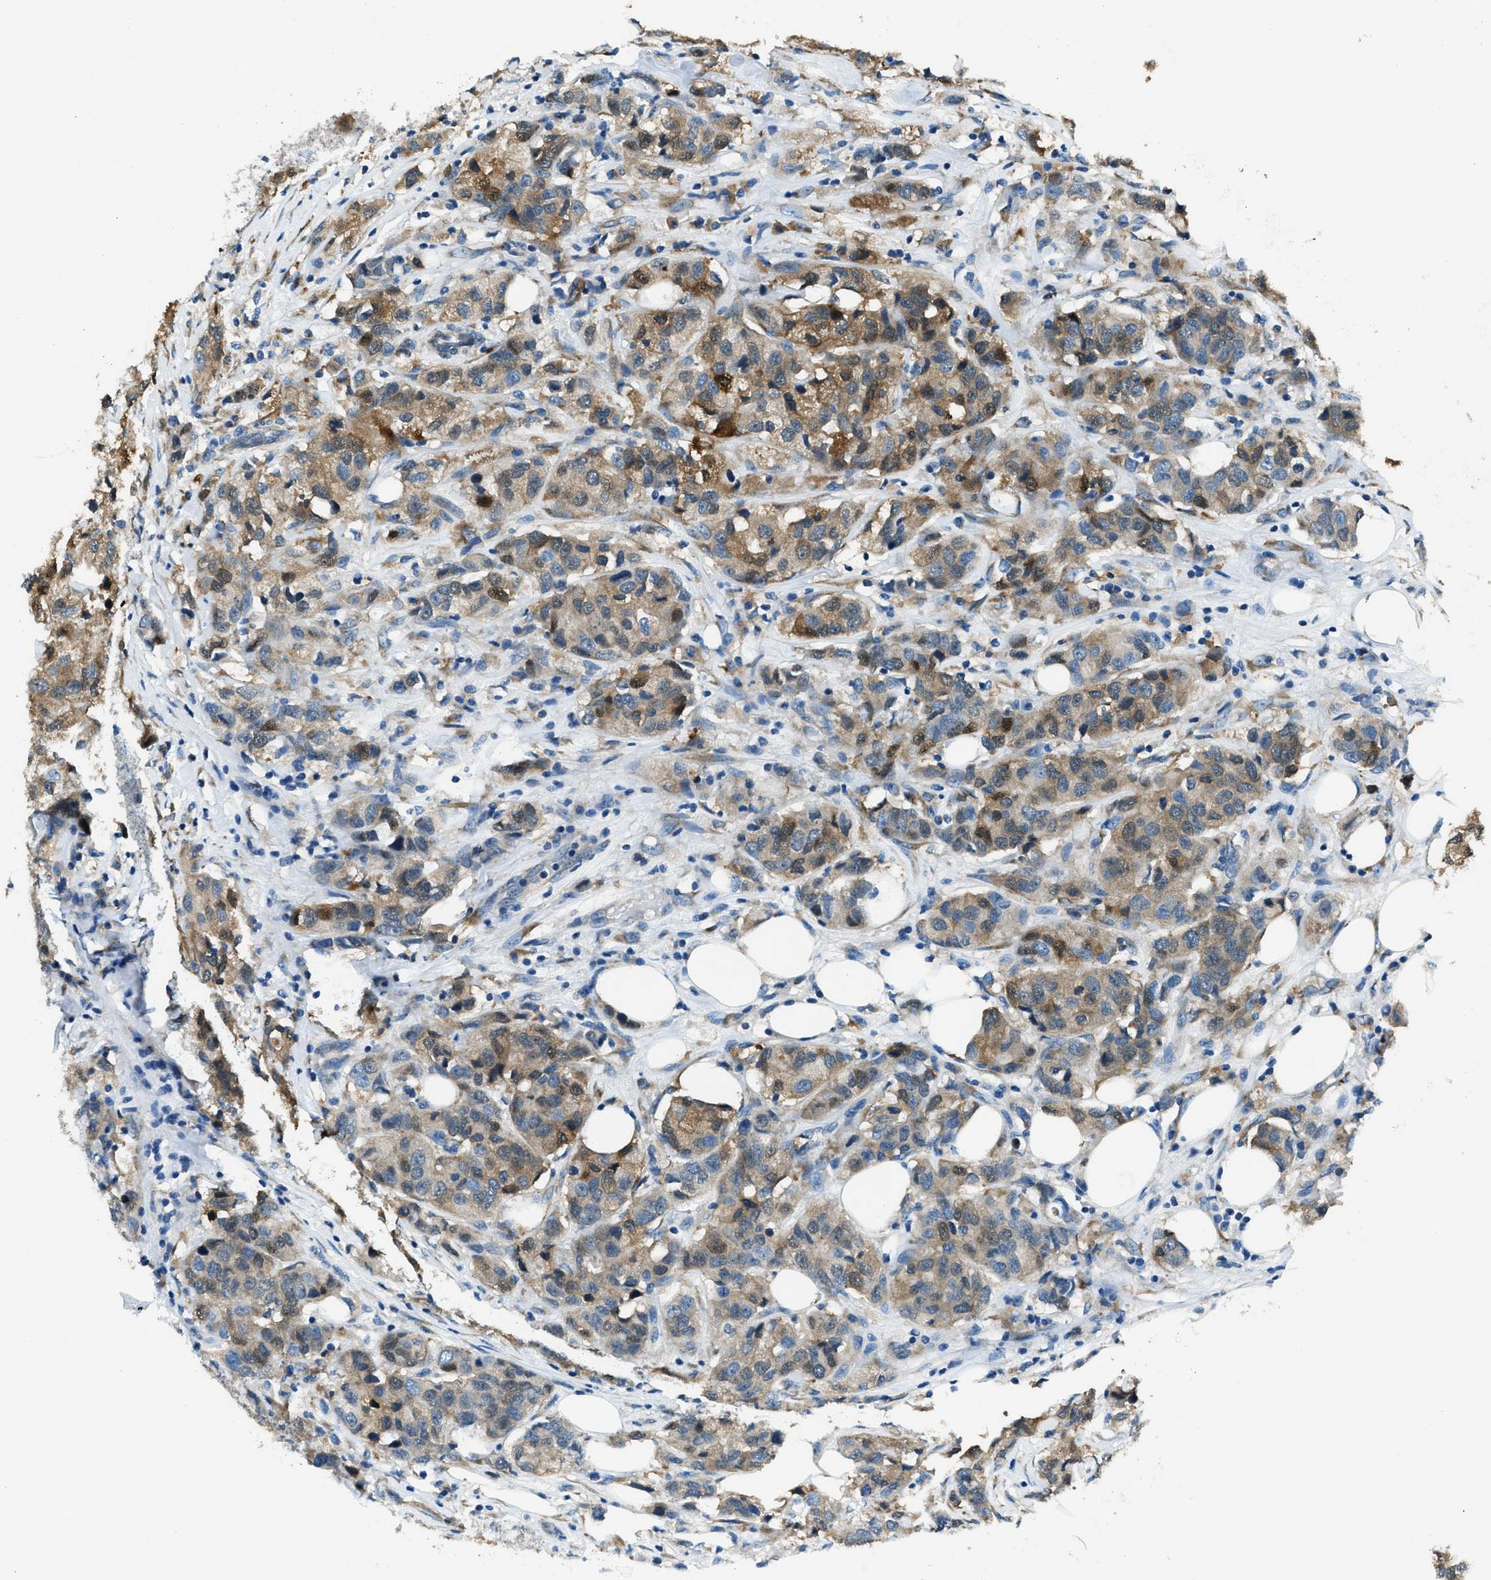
{"staining": {"intensity": "moderate", "quantity": ">75%", "location": "cytoplasmic/membranous"}, "tissue": "breast cancer", "cell_type": "Tumor cells", "image_type": "cancer", "snomed": [{"axis": "morphology", "description": "Duct carcinoma"}, {"axis": "topography", "description": "Breast"}], "caption": "Breast invasive ductal carcinoma was stained to show a protein in brown. There is medium levels of moderate cytoplasmic/membranous positivity in approximately >75% of tumor cells.", "gene": "GIMAP8", "patient": {"sex": "female", "age": 80}}